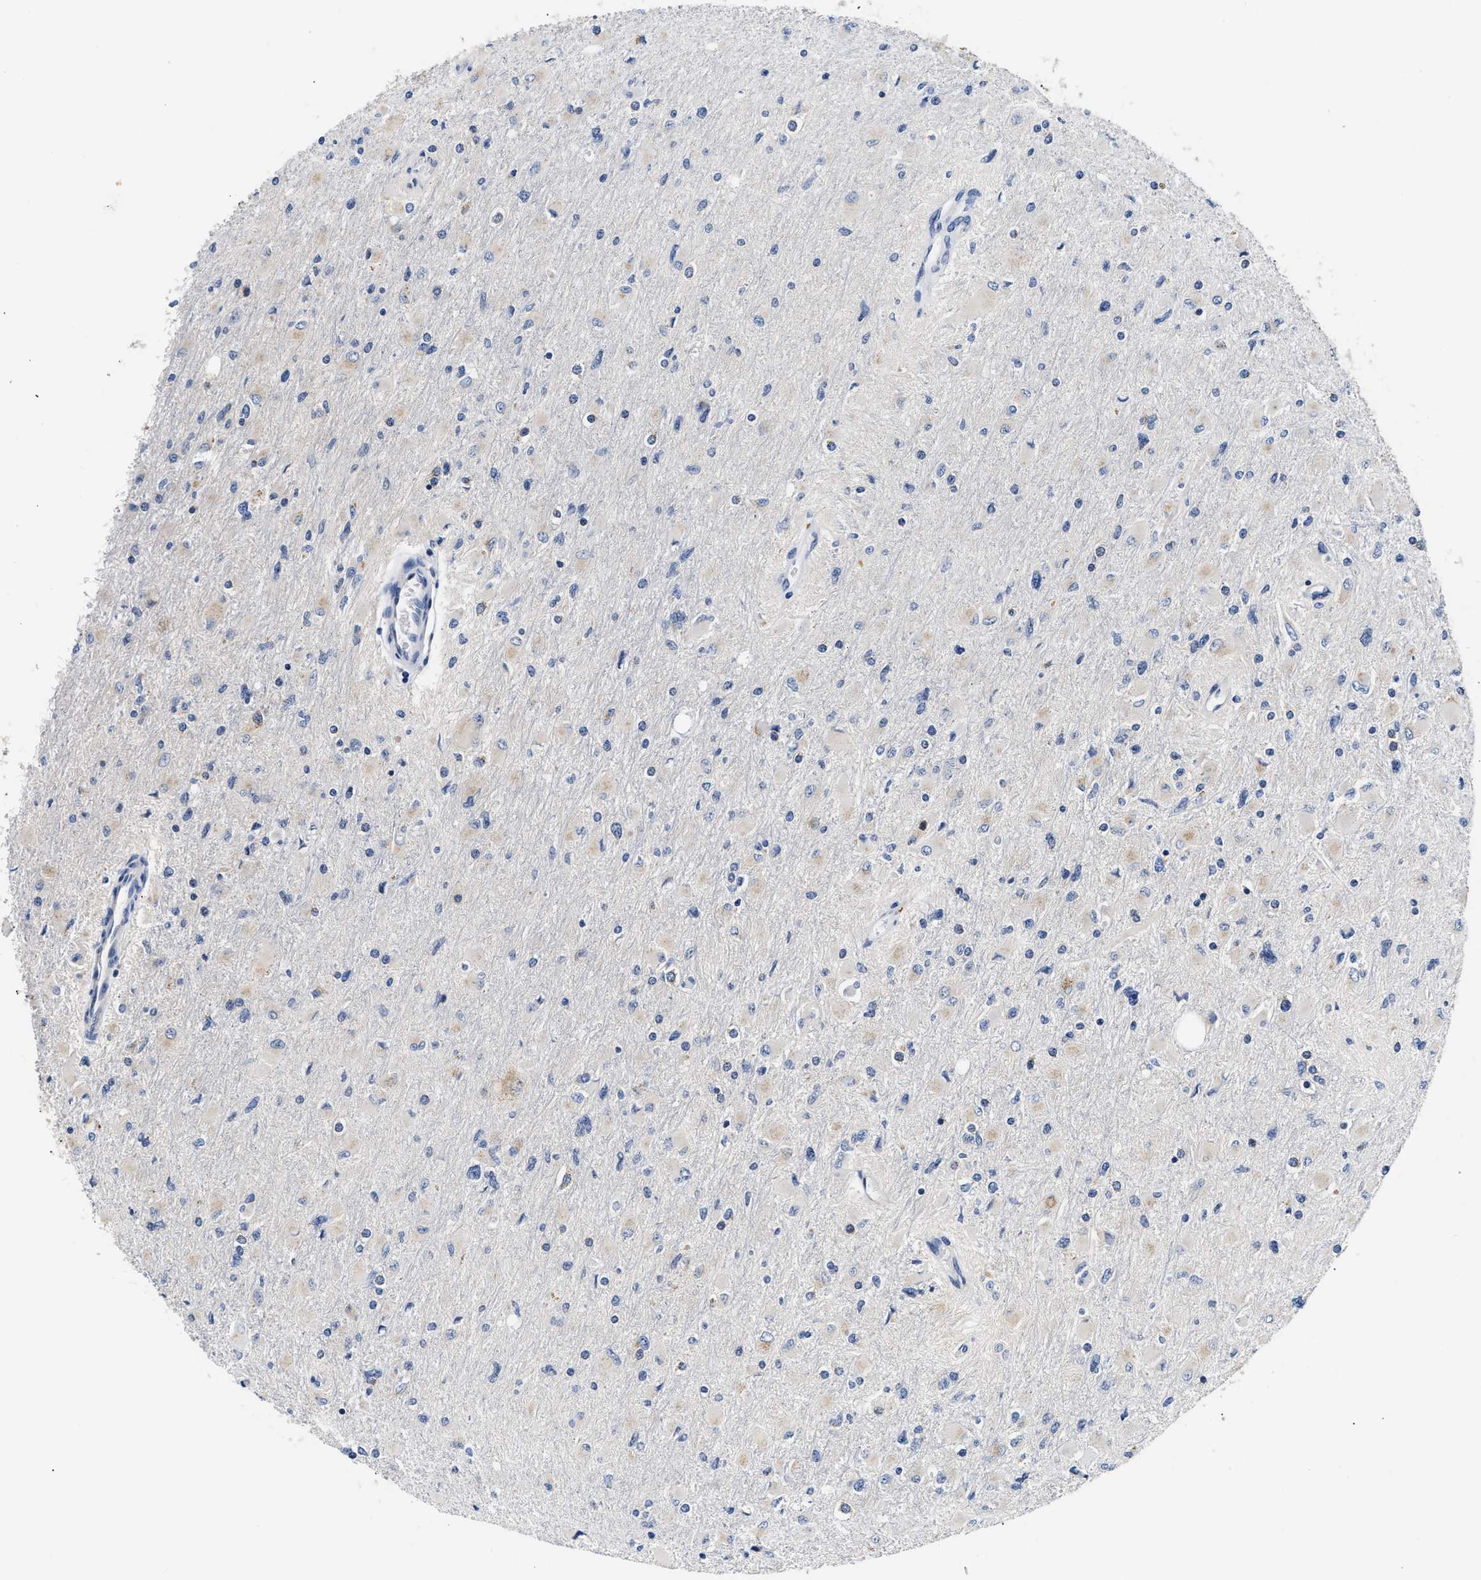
{"staining": {"intensity": "negative", "quantity": "none", "location": "none"}, "tissue": "glioma", "cell_type": "Tumor cells", "image_type": "cancer", "snomed": [{"axis": "morphology", "description": "Glioma, malignant, High grade"}, {"axis": "topography", "description": "Cerebral cortex"}], "caption": "Immunohistochemical staining of human malignant glioma (high-grade) displays no significant staining in tumor cells. The staining was performed using DAB (3,3'-diaminobenzidine) to visualize the protein expression in brown, while the nuclei were stained in blue with hematoxylin (Magnification: 20x).", "gene": "FAM185A", "patient": {"sex": "female", "age": 36}}